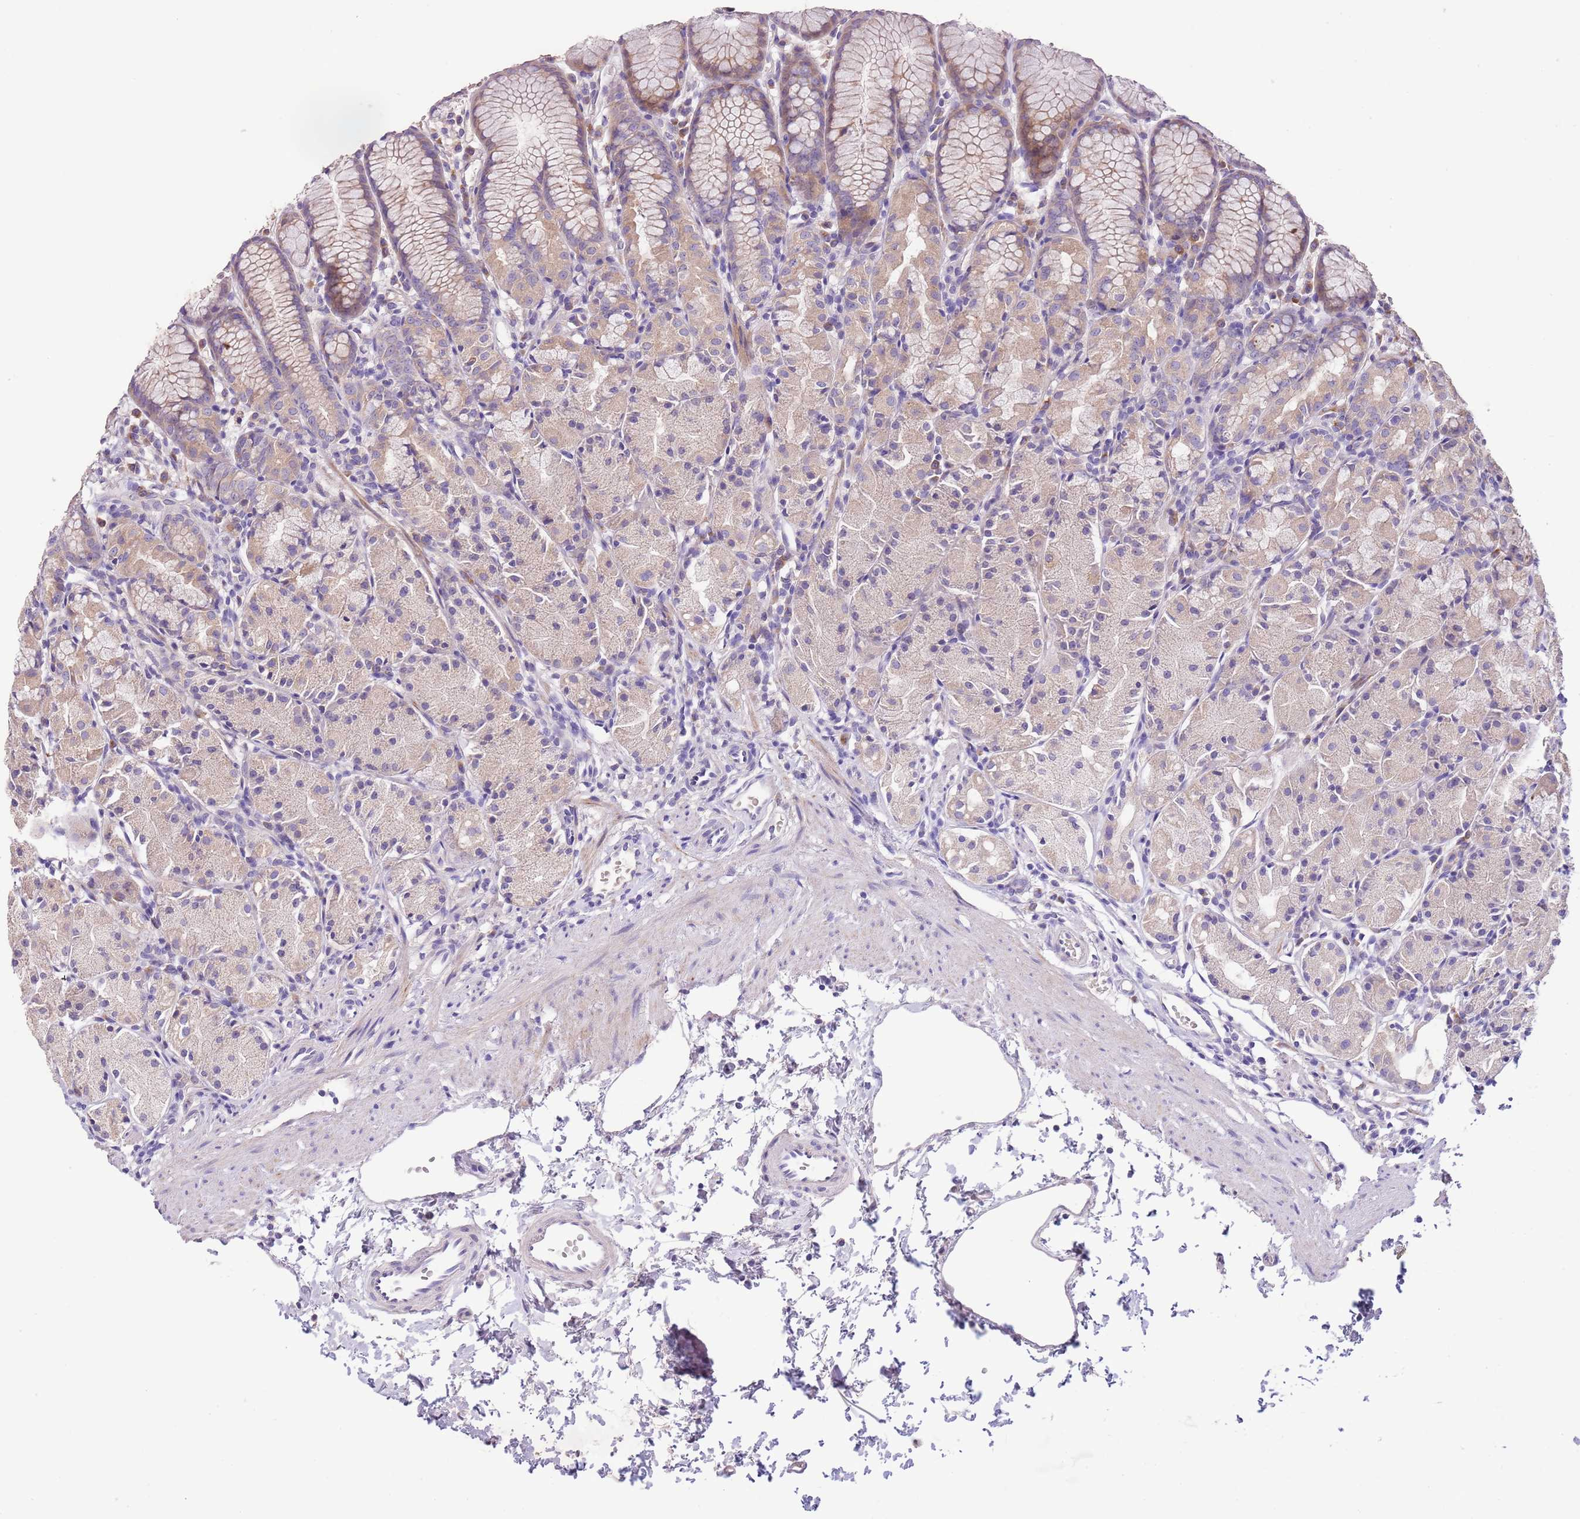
{"staining": {"intensity": "moderate", "quantity": "<25%", "location": "cytoplasmic/membranous"}, "tissue": "stomach", "cell_type": "Glandular cells", "image_type": "normal", "snomed": [{"axis": "morphology", "description": "Normal tissue, NOS"}, {"axis": "topography", "description": "Stomach, upper"}], "caption": "High-magnification brightfield microscopy of normal stomach stained with DAB (brown) and counterstained with hematoxylin (blue). glandular cells exhibit moderate cytoplasmic/membranous expression is appreciated in approximately<25% of cells. The staining is performed using DAB (3,3'-diaminobenzidine) brown chromogen to label protein expression. The nuclei are counter-stained blue using hematoxylin.", "gene": "ZNF658", "patient": {"sex": "male", "age": 47}}